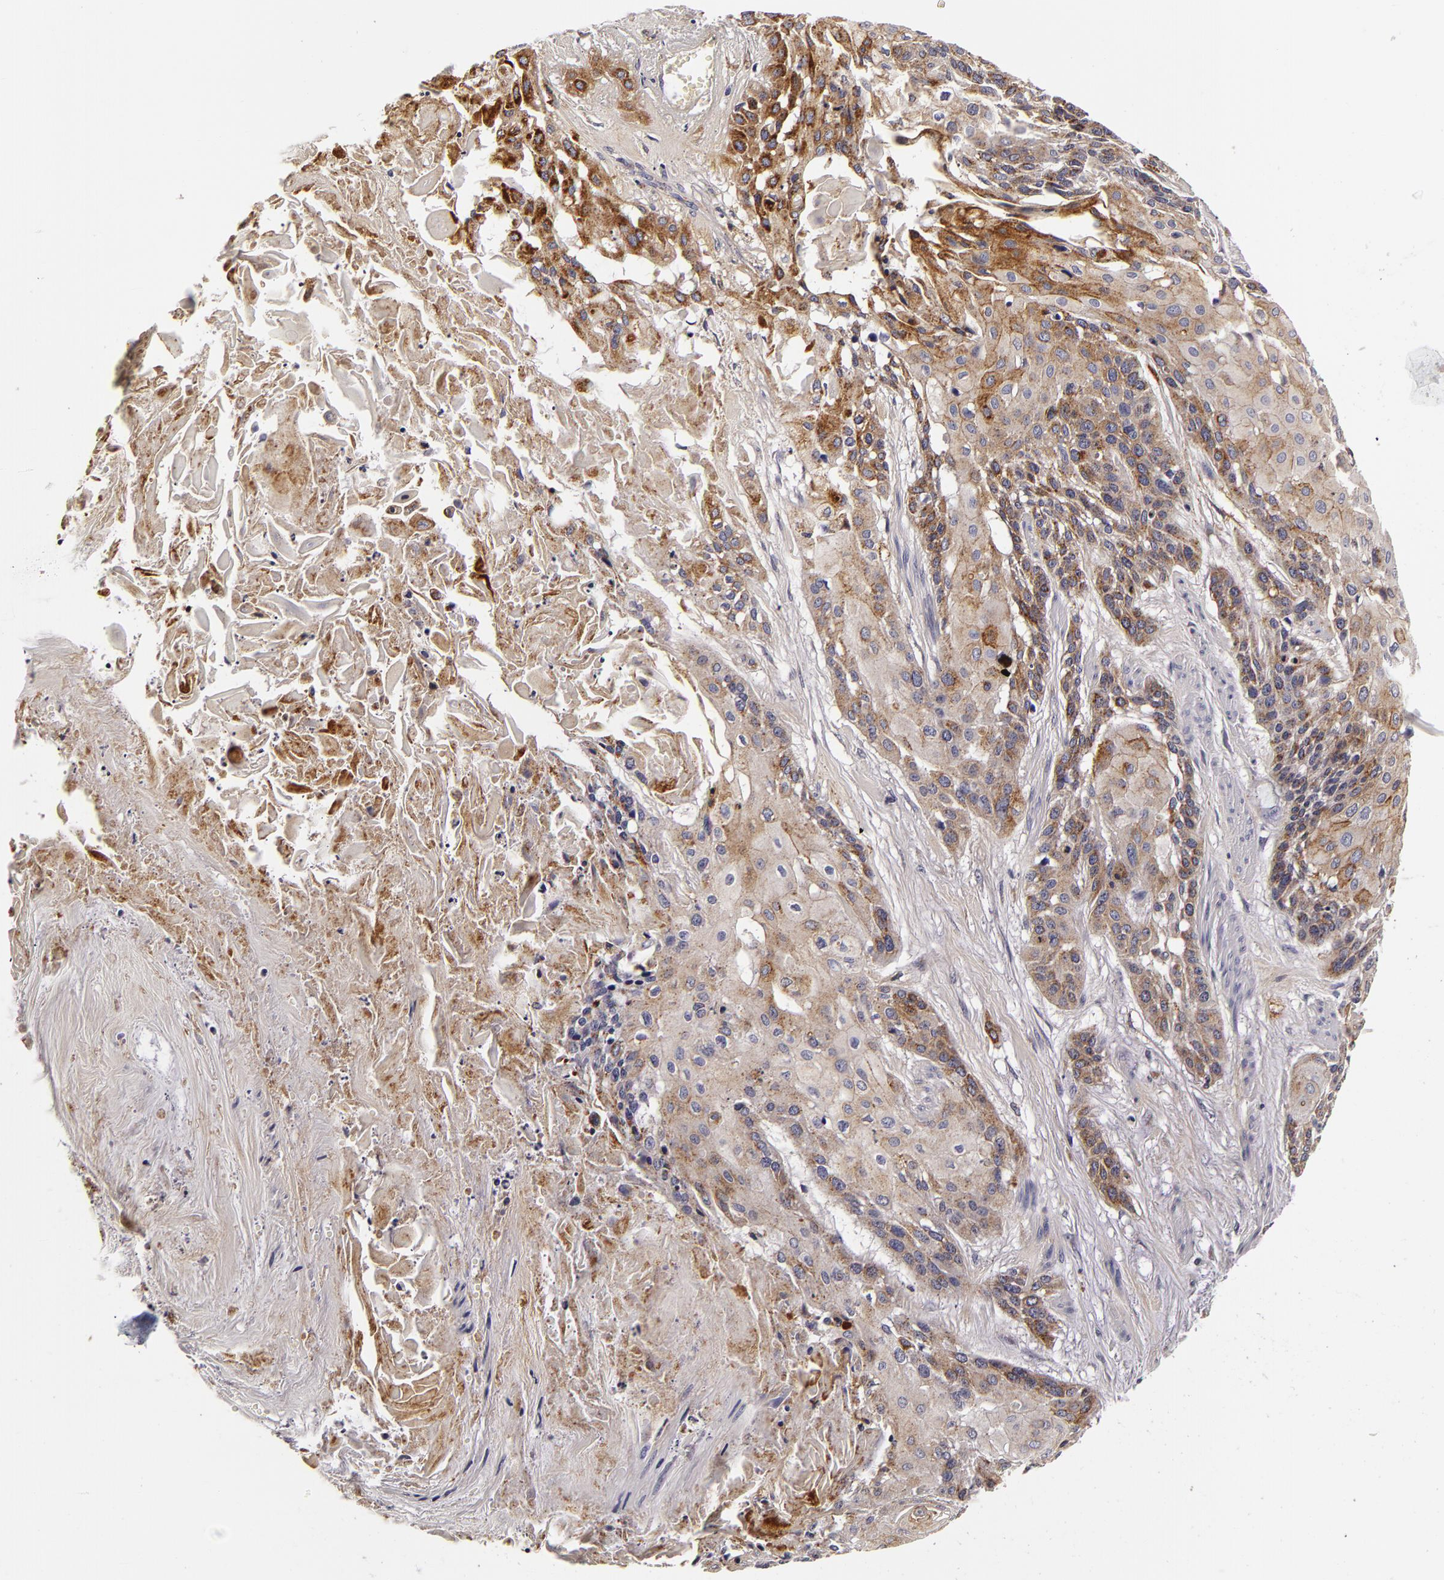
{"staining": {"intensity": "weak", "quantity": "<25%", "location": "cytoplasmic/membranous"}, "tissue": "cervical cancer", "cell_type": "Tumor cells", "image_type": "cancer", "snomed": [{"axis": "morphology", "description": "Squamous cell carcinoma, NOS"}, {"axis": "topography", "description": "Cervix"}], "caption": "A histopathology image of cervical cancer (squamous cell carcinoma) stained for a protein shows no brown staining in tumor cells.", "gene": "LGALS3BP", "patient": {"sex": "female", "age": 57}}